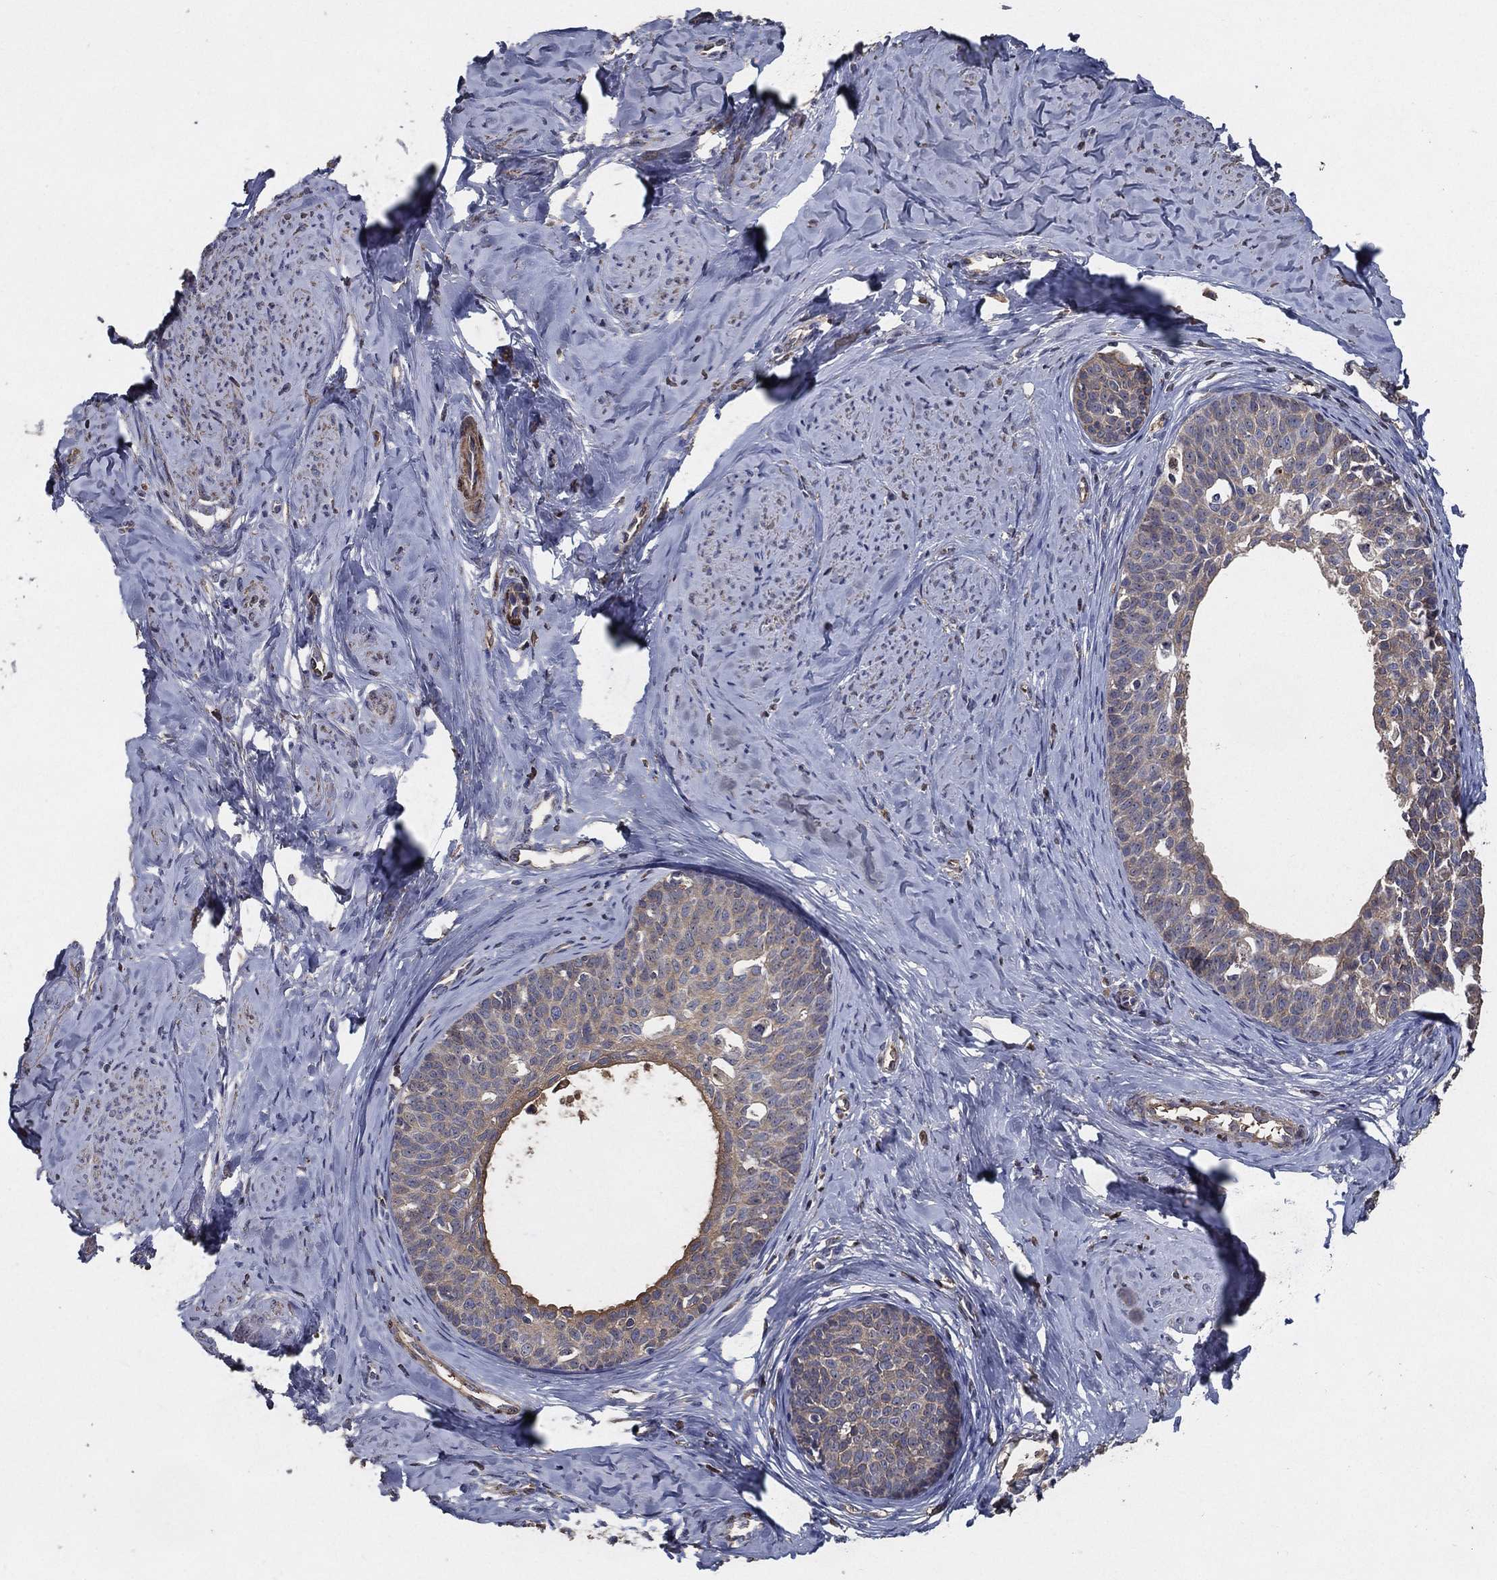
{"staining": {"intensity": "weak", "quantity": "<25%", "location": "cytoplasmic/membranous"}, "tissue": "cervical cancer", "cell_type": "Tumor cells", "image_type": "cancer", "snomed": [{"axis": "morphology", "description": "Squamous cell carcinoma, NOS"}, {"axis": "topography", "description": "Cervix"}], "caption": "IHC of cervical squamous cell carcinoma shows no staining in tumor cells. (Stains: DAB (3,3'-diaminobenzidine) IHC with hematoxylin counter stain, Microscopy: brightfield microscopy at high magnification).", "gene": "EFNA1", "patient": {"sex": "female", "age": 51}}